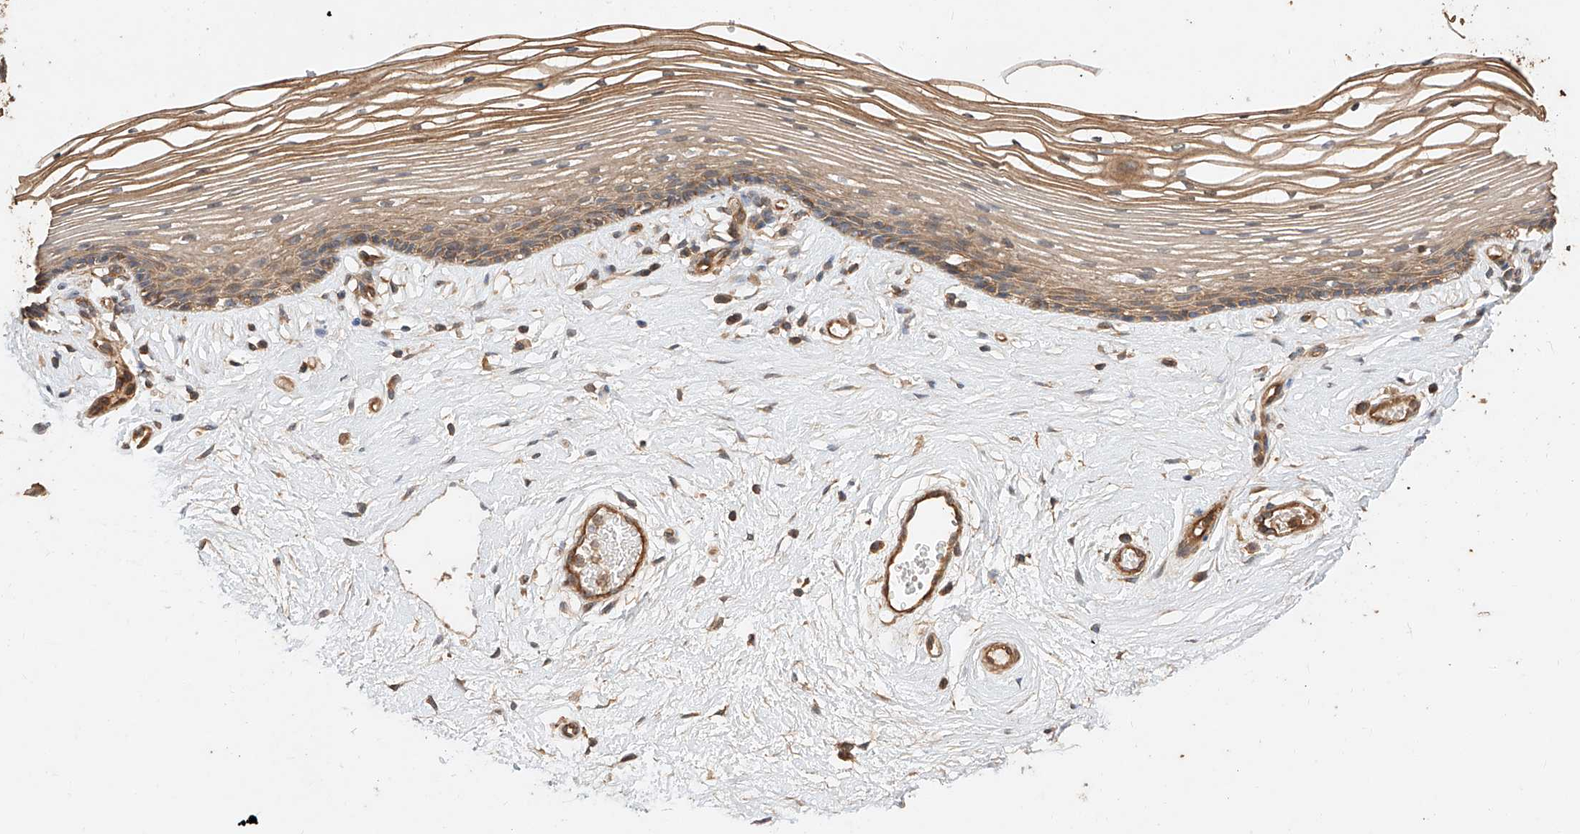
{"staining": {"intensity": "moderate", "quantity": ">75%", "location": "cytoplasmic/membranous"}, "tissue": "vagina", "cell_type": "Squamous epithelial cells", "image_type": "normal", "snomed": [{"axis": "morphology", "description": "Normal tissue, NOS"}, {"axis": "topography", "description": "Vagina"}], "caption": "Squamous epithelial cells exhibit medium levels of moderate cytoplasmic/membranous staining in approximately >75% of cells in unremarkable vagina. (Brightfield microscopy of DAB IHC at high magnification).", "gene": "GHDC", "patient": {"sex": "female", "age": 46}}